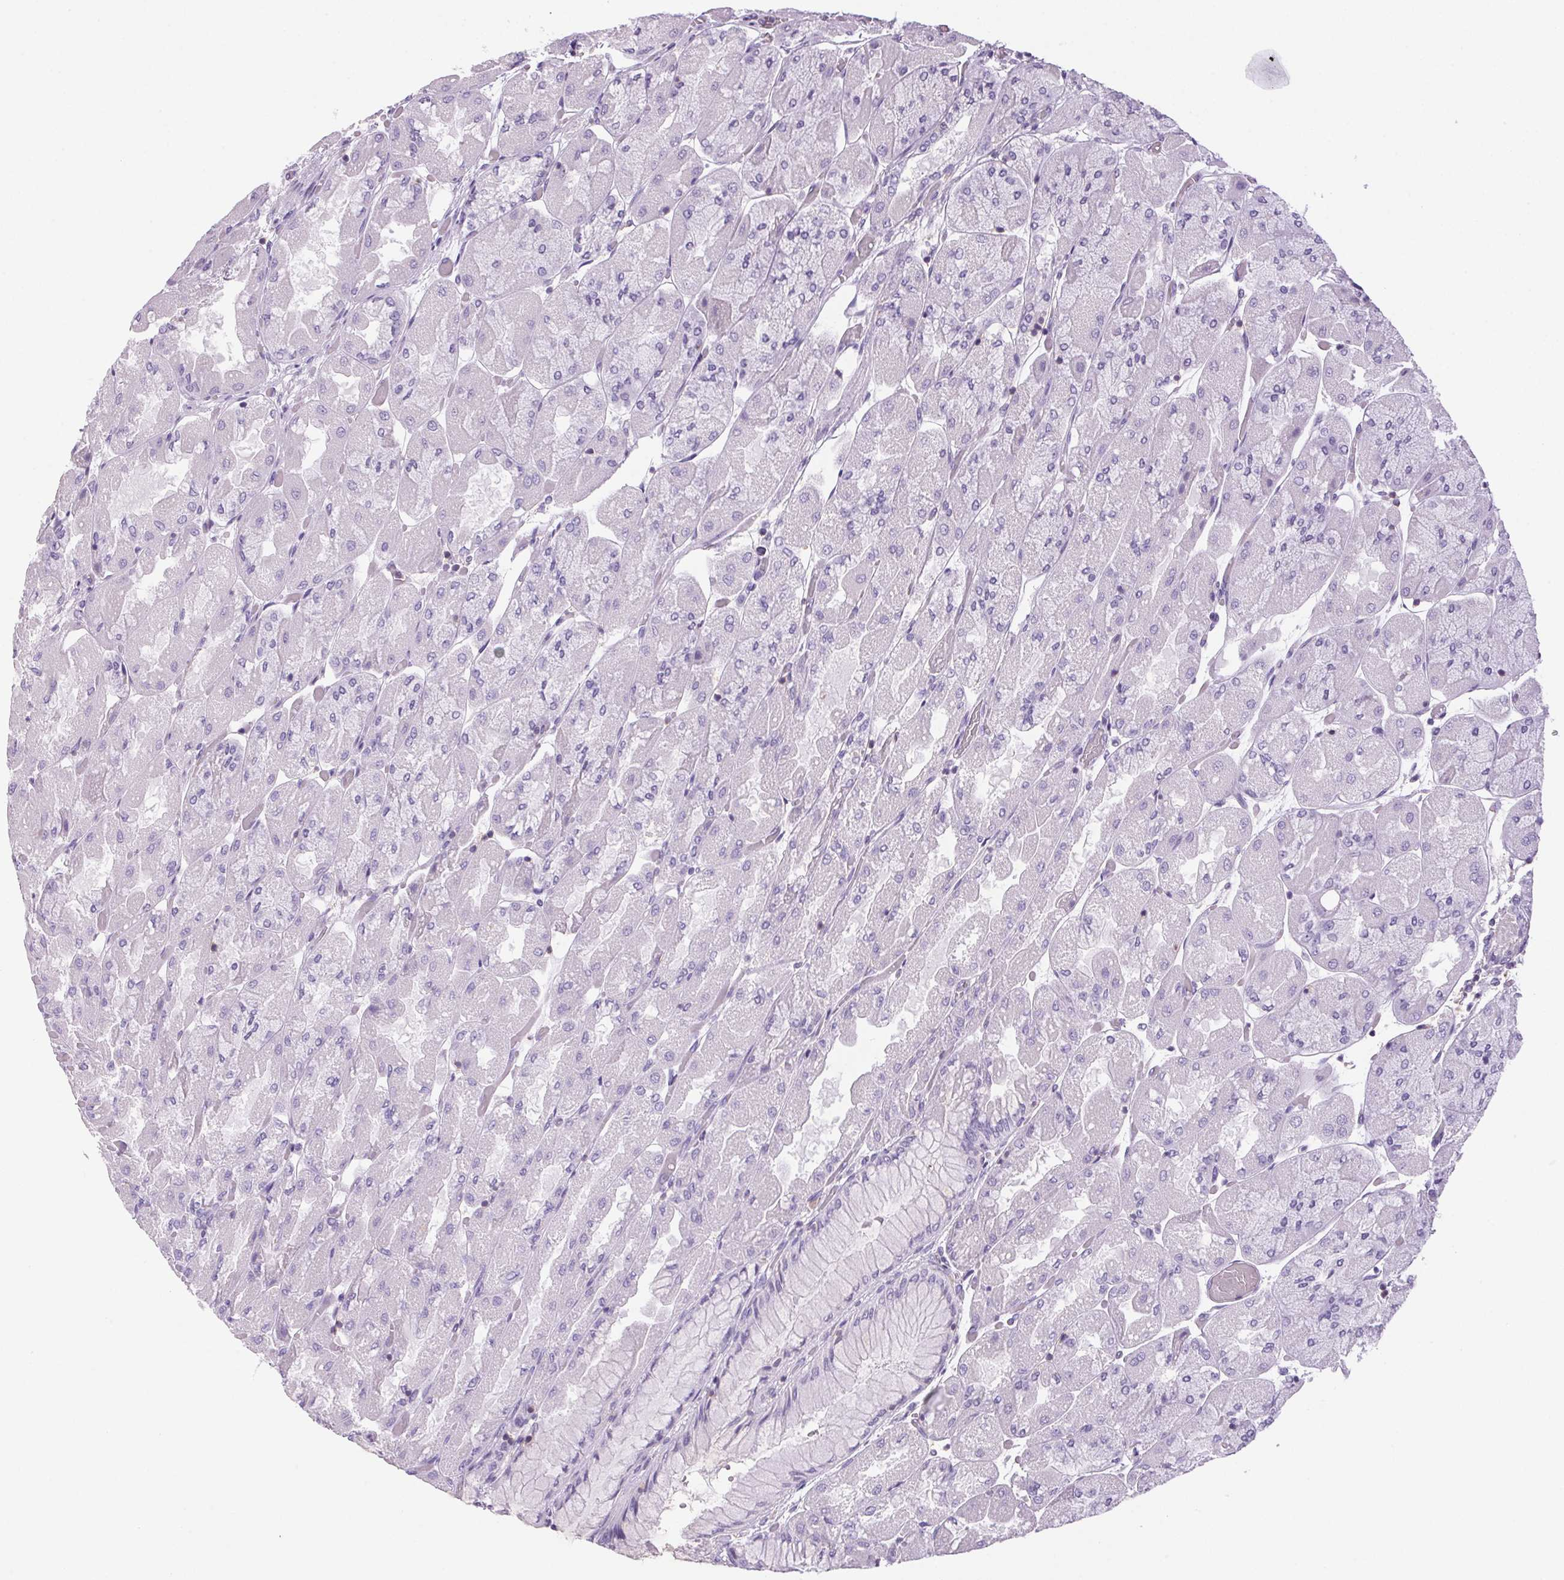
{"staining": {"intensity": "negative", "quantity": "none", "location": "none"}, "tissue": "stomach", "cell_type": "Glandular cells", "image_type": "normal", "snomed": [{"axis": "morphology", "description": "Normal tissue, NOS"}, {"axis": "topography", "description": "Stomach"}], "caption": "The micrograph demonstrates no significant staining in glandular cells of stomach. (DAB (3,3'-diaminobenzidine) immunohistochemistry (IHC) with hematoxylin counter stain).", "gene": "S100A2", "patient": {"sex": "female", "age": 61}}